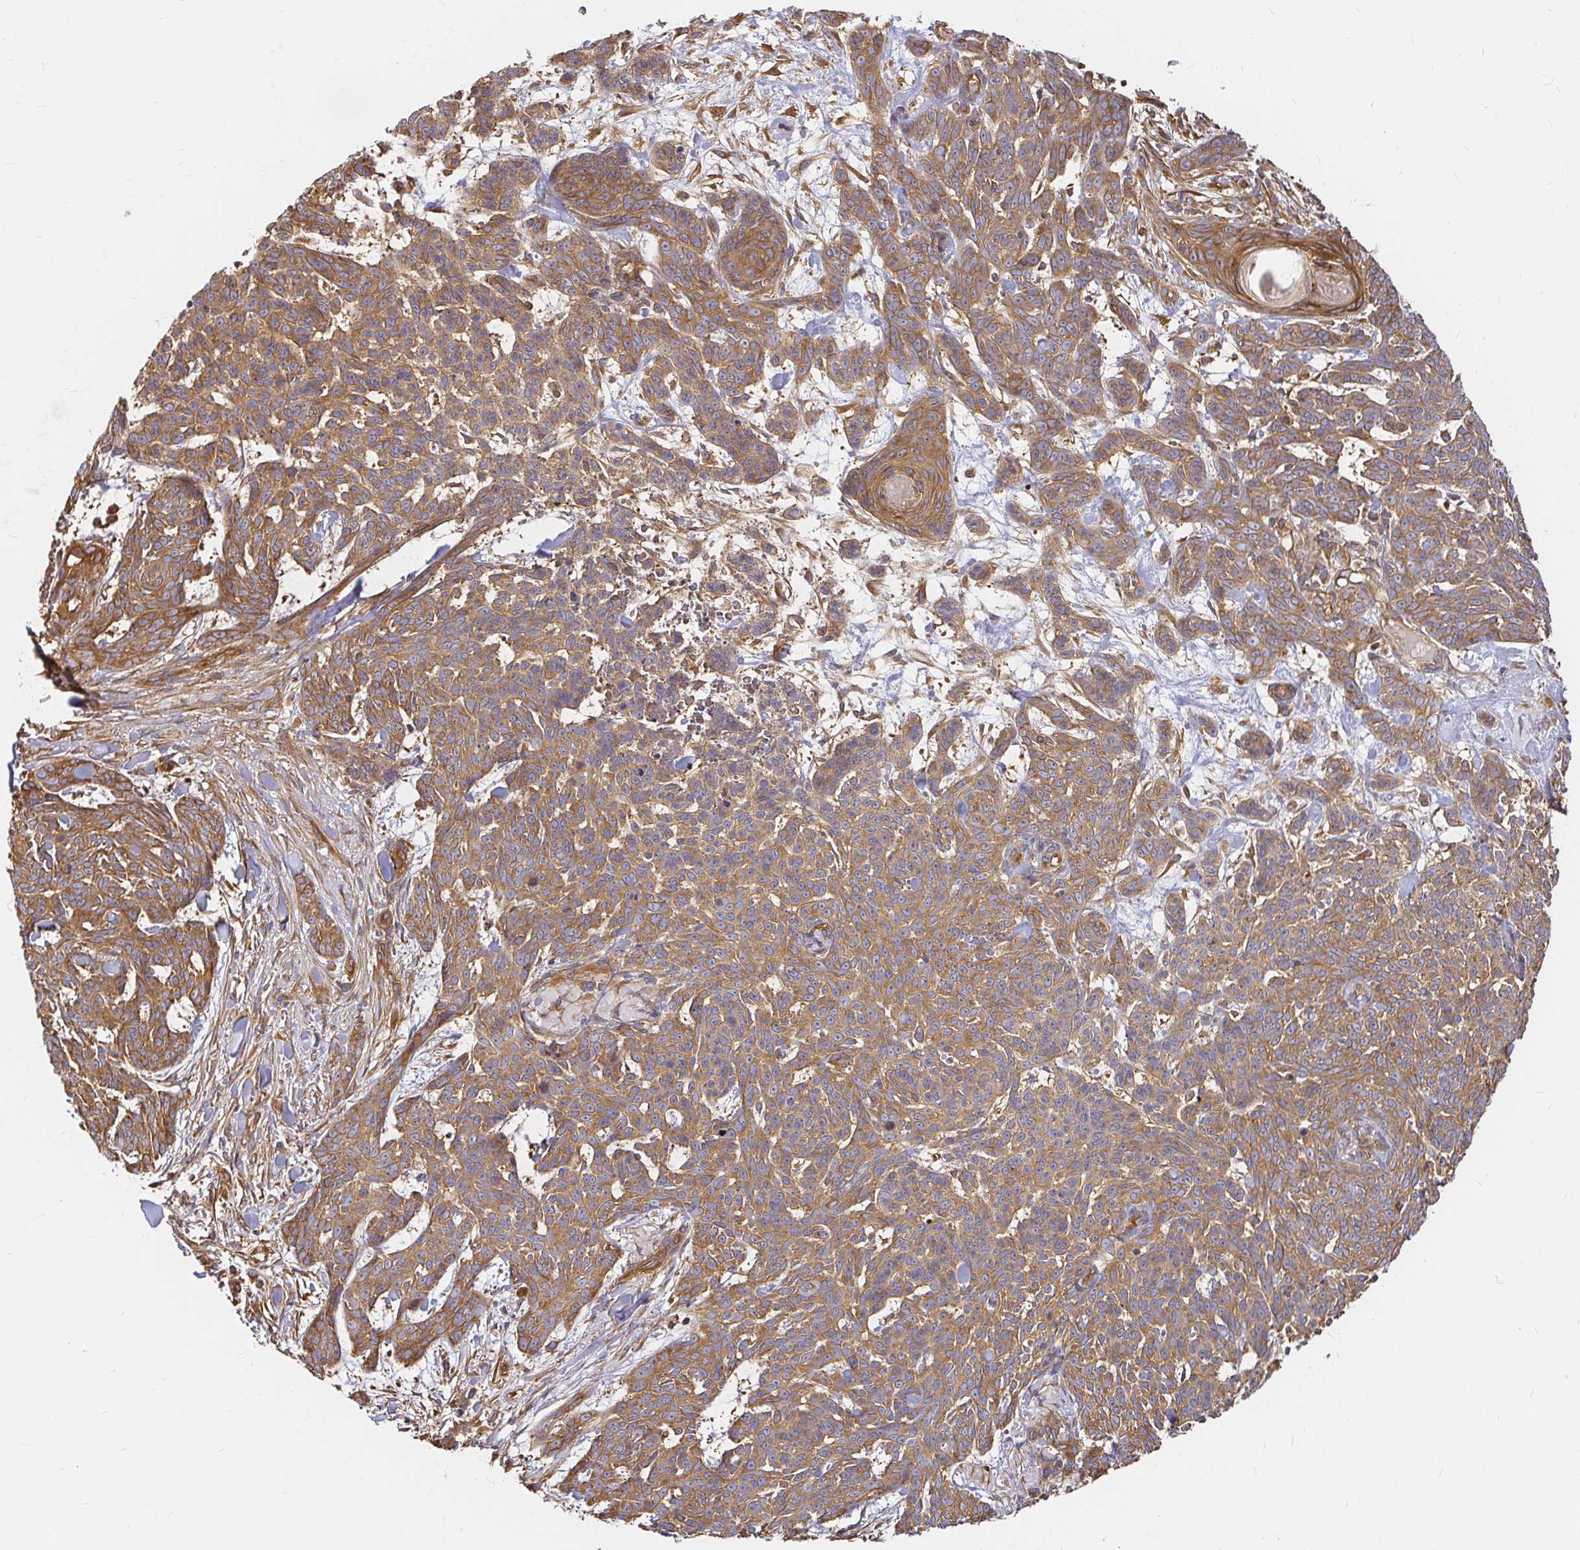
{"staining": {"intensity": "moderate", "quantity": ">75%", "location": "cytoplasmic/membranous"}, "tissue": "skin cancer", "cell_type": "Tumor cells", "image_type": "cancer", "snomed": [{"axis": "morphology", "description": "Basal cell carcinoma"}, {"axis": "topography", "description": "Skin"}], "caption": "Immunohistochemistry (DAB (3,3'-diaminobenzidine)) staining of skin basal cell carcinoma reveals moderate cytoplasmic/membranous protein staining in about >75% of tumor cells.", "gene": "KIF5B", "patient": {"sex": "female", "age": 93}}